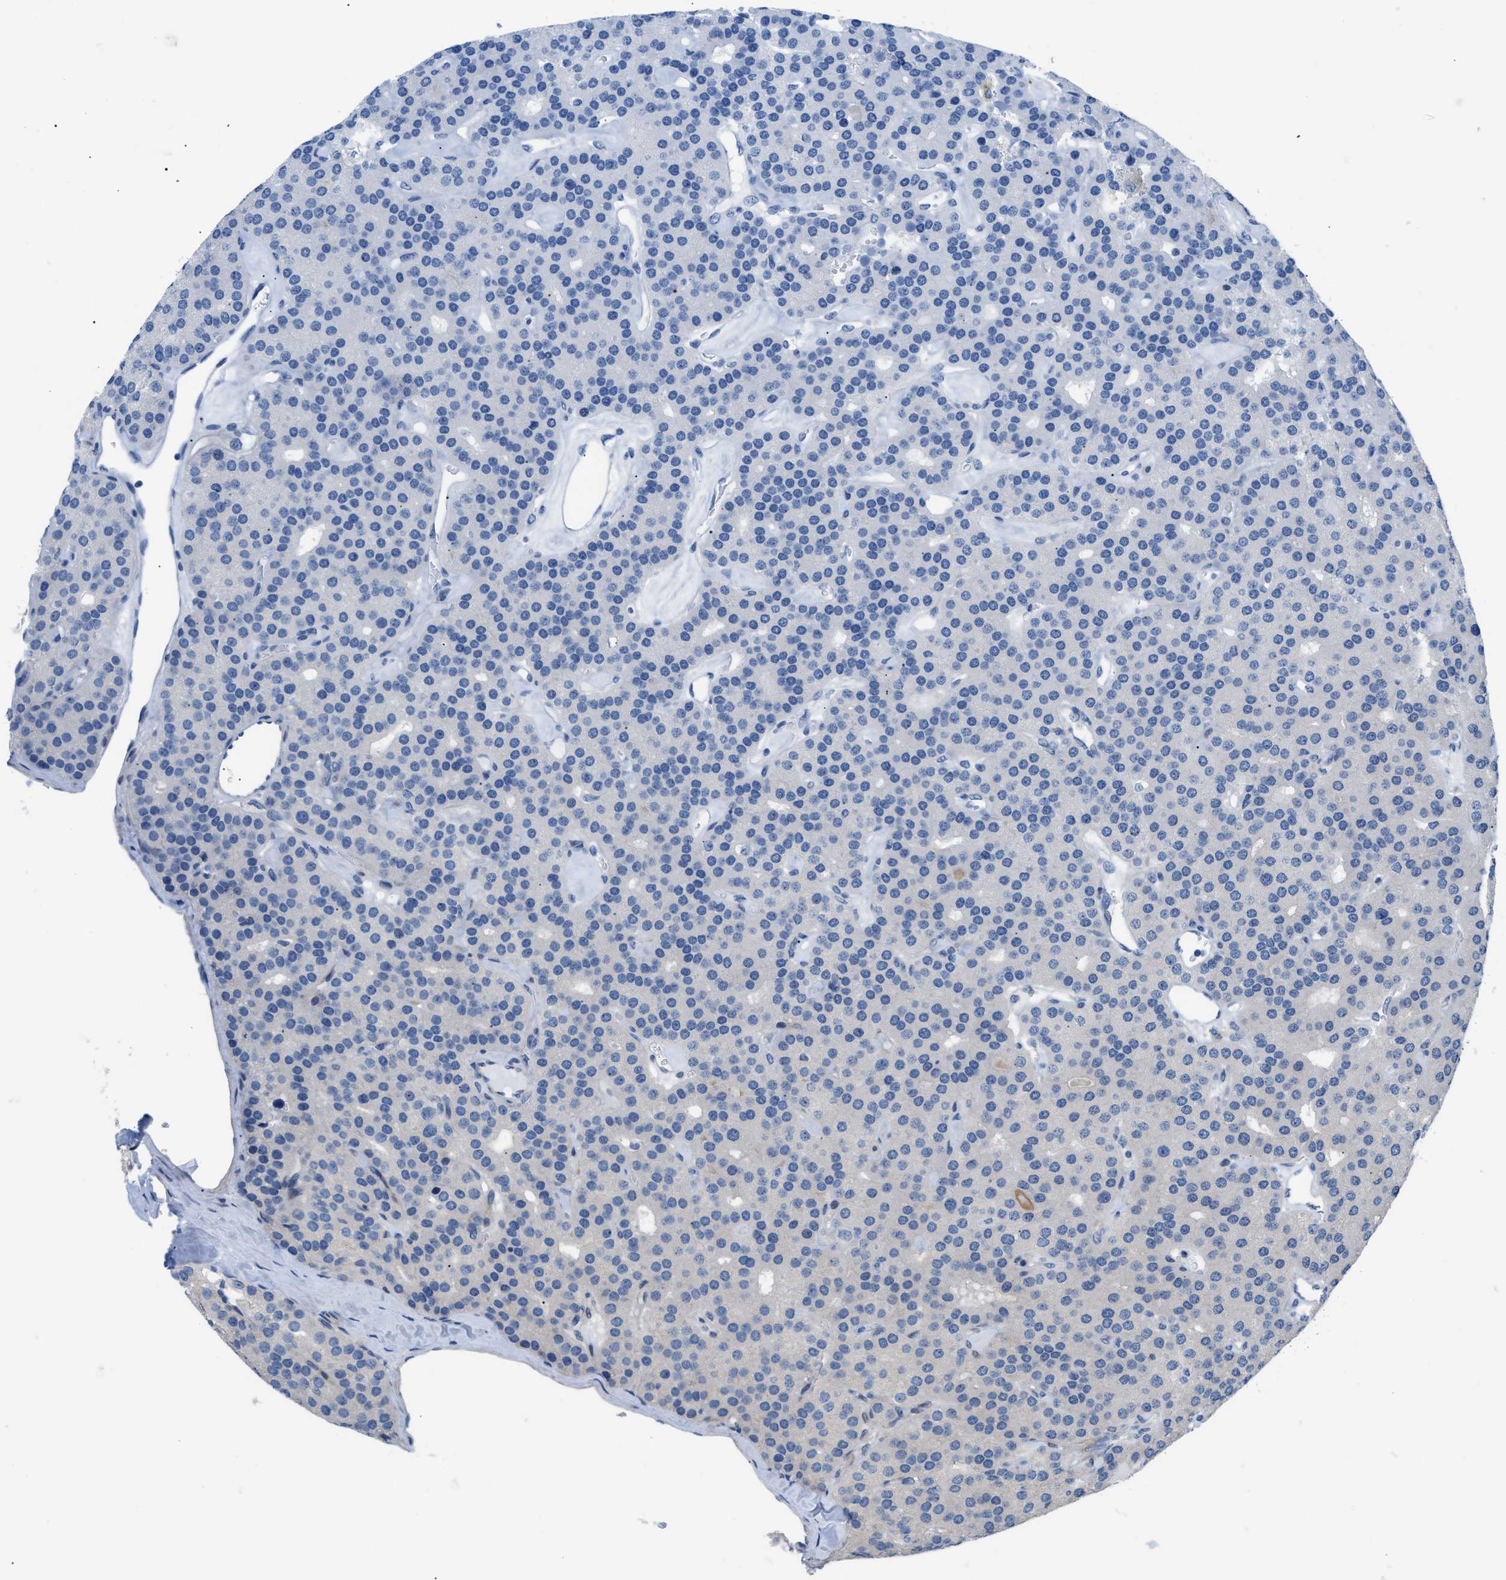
{"staining": {"intensity": "negative", "quantity": "none", "location": "none"}, "tissue": "parathyroid gland", "cell_type": "Glandular cells", "image_type": "normal", "snomed": [{"axis": "morphology", "description": "Normal tissue, NOS"}, {"axis": "morphology", "description": "Adenoma, NOS"}, {"axis": "topography", "description": "Parathyroid gland"}], "caption": "Glandular cells are negative for protein expression in normal human parathyroid gland. (DAB immunohistochemistry (IHC) with hematoxylin counter stain).", "gene": "FDCSP", "patient": {"sex": "female", "age": 86}}